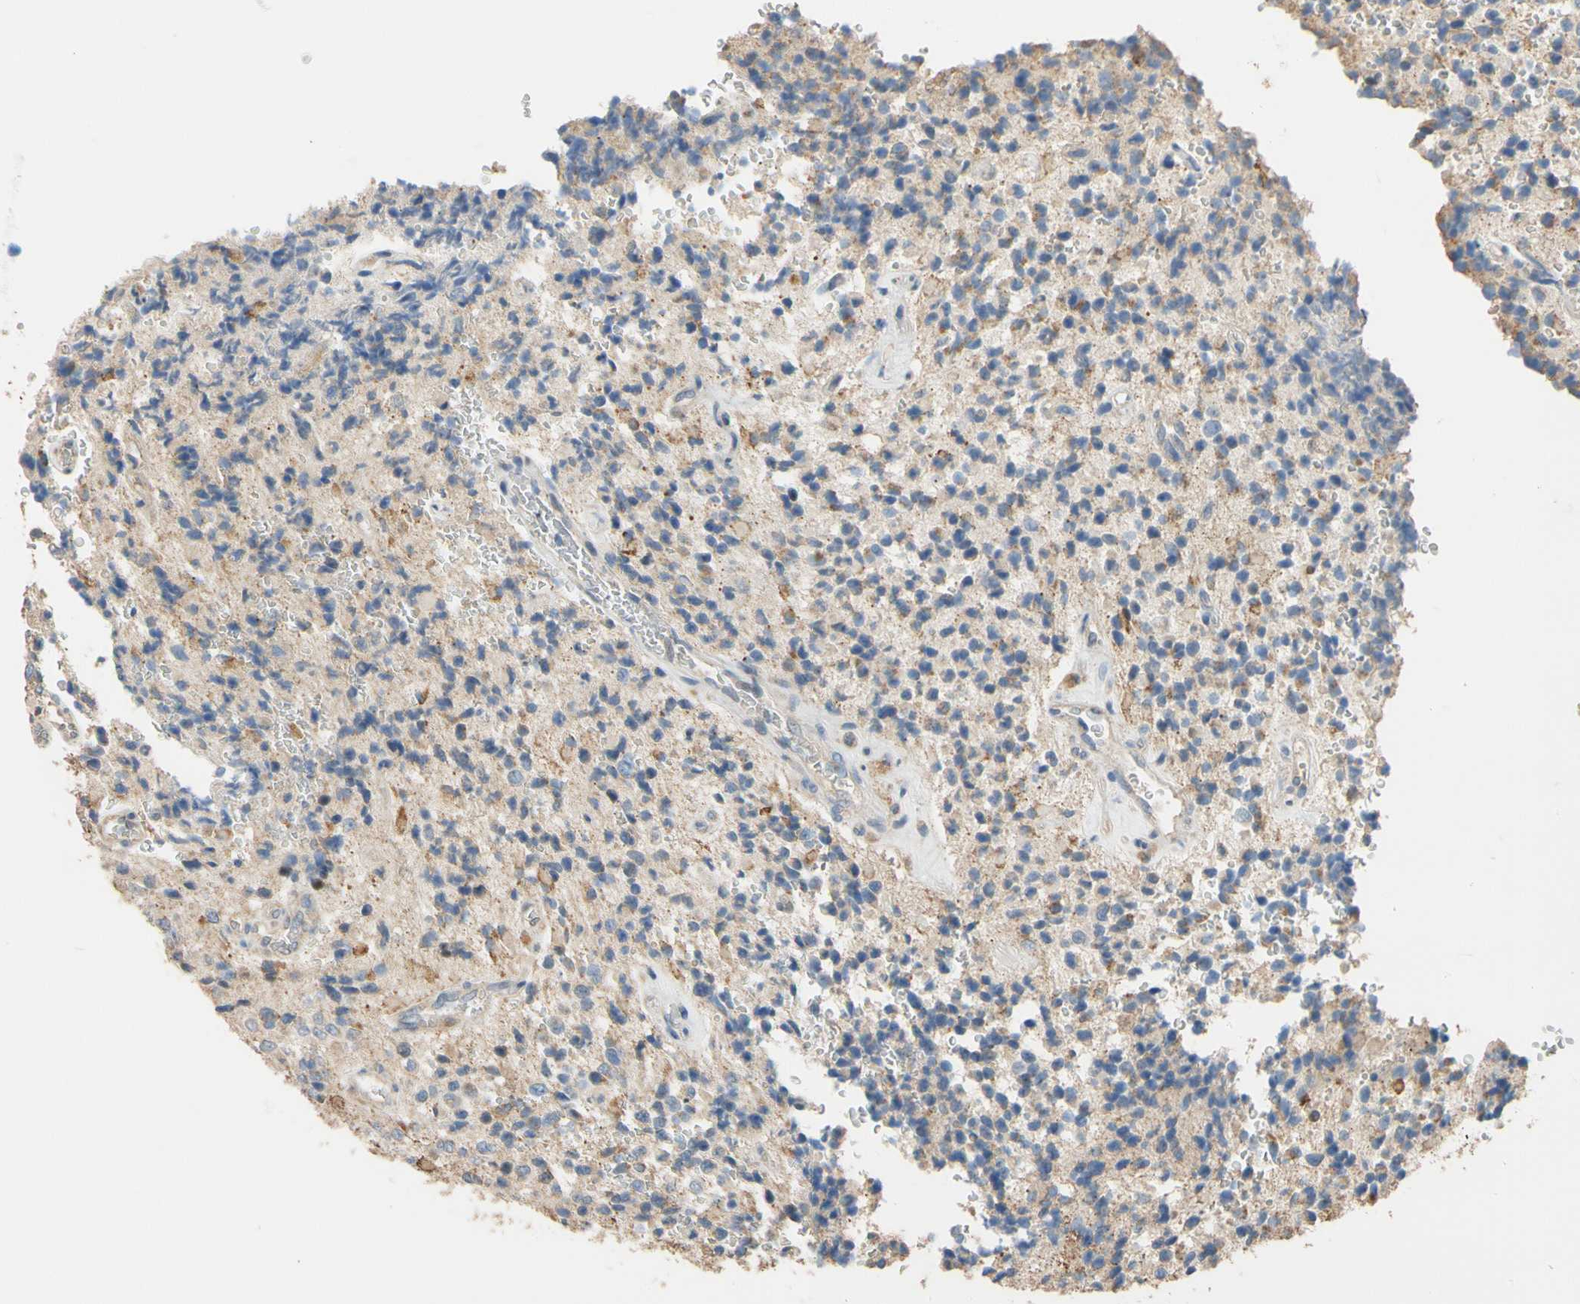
{"staining": {"intensity": "moderate", "quantity": "25%-75%", "location": "cytoplasmic/membranous"}, "tissue": "glioma", "cell_type": "Tumor cells", "image_type": "cancer", "snomed": [{"axis": "morphology", "description": "Glioma, malignant, High grade"}, {"axis": "topography", "description": "pancreas cauda"}], "caption": "Protein expression by IHC displays moderate cytoplasmic/membranous positivity in approximately 25%-75% of tumor cells in malignant glioma (high-grade). (Stains: DAB (3,3'-diaminobenzidine) in brown, nuclei in blue, Microscopy: brightfield microscopy at high magnification).", "gene": "ALDH1A2", "patient": {"sex": "male", "age": 60}}